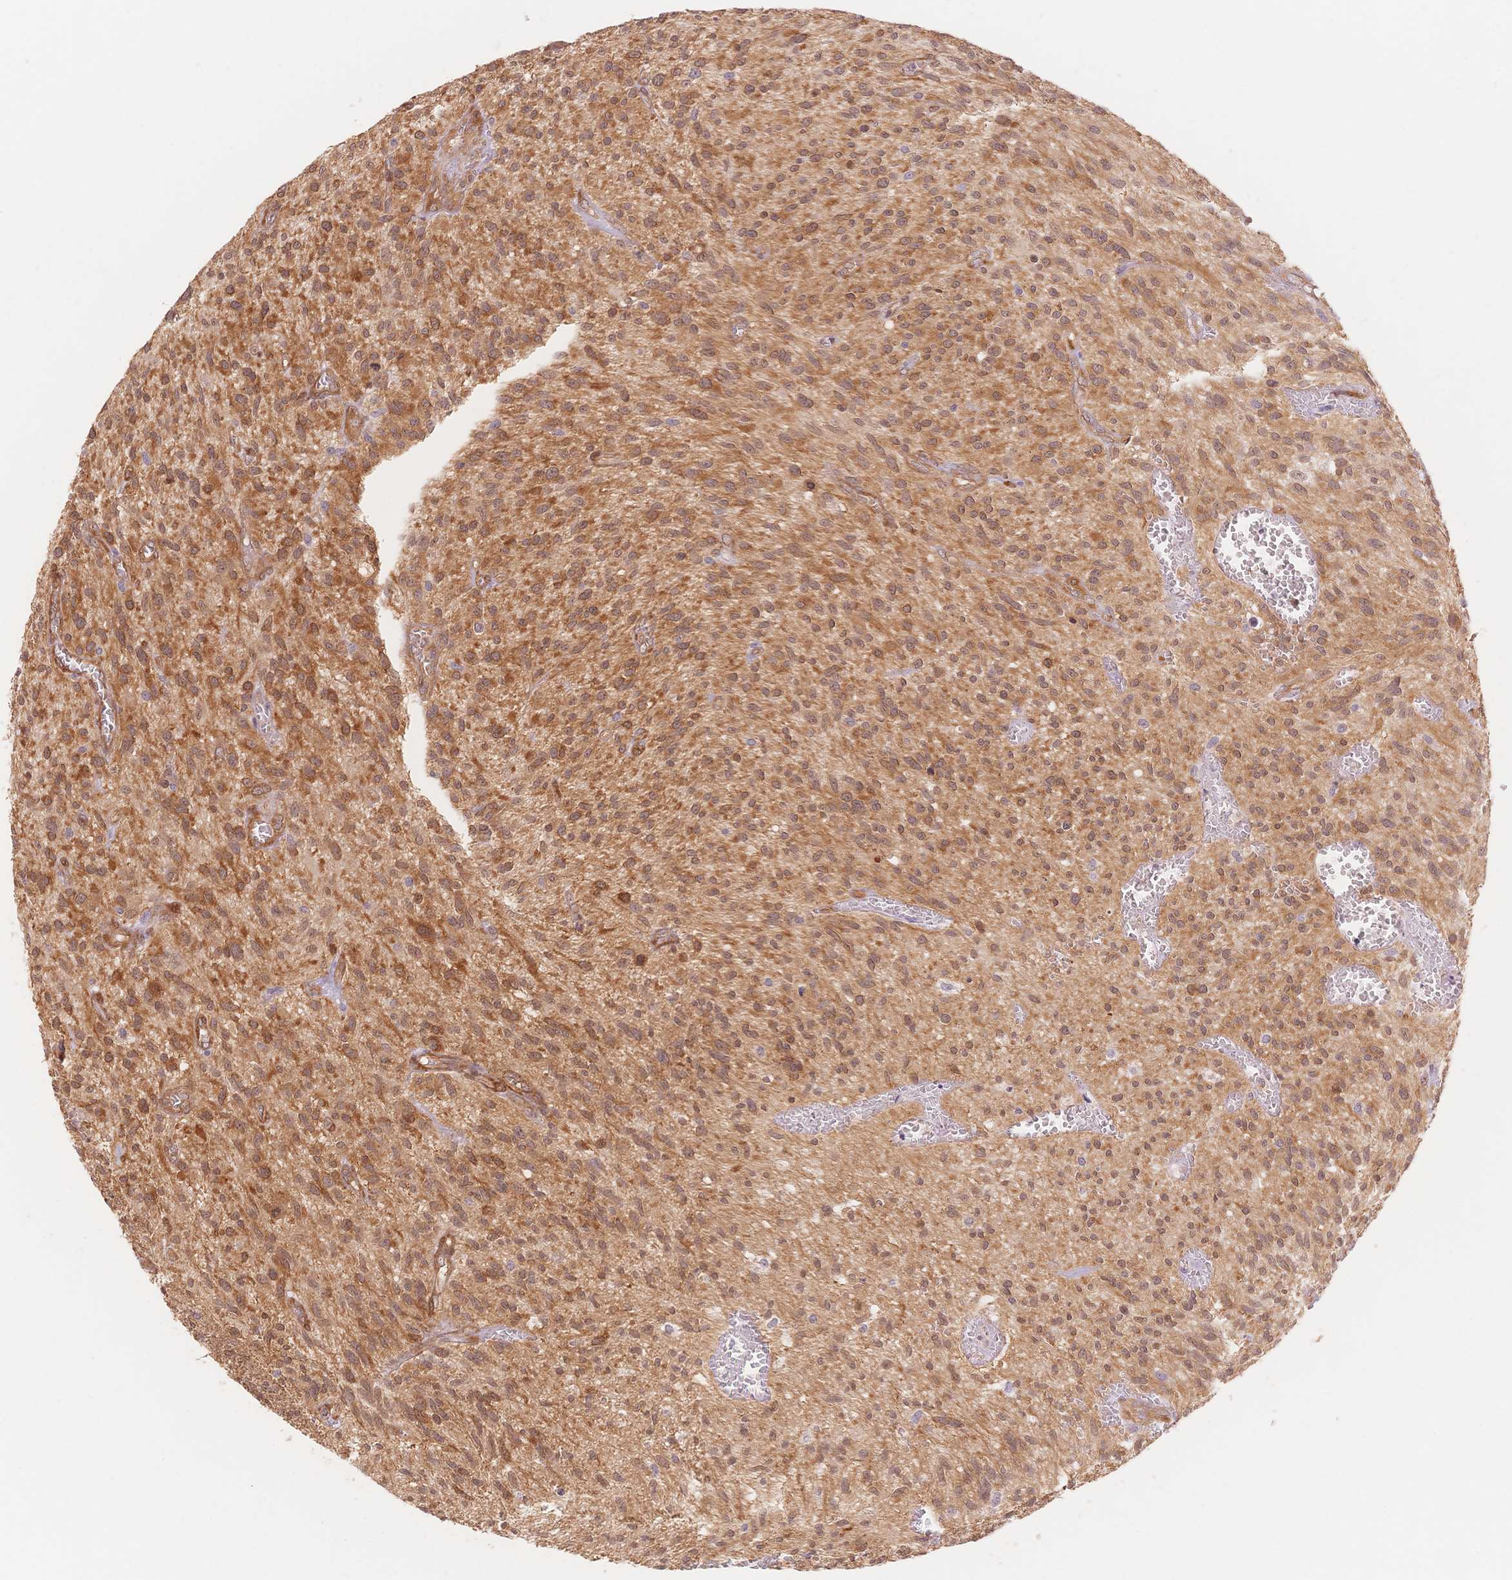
{"staining": {"intensity": "moderate", "quantity": "25%-75%", "location": "cytoplasmic/membranous"}, "tissue": "glioma", "cell_type": "Tumor cells", "image_type": "cancer", "snomed": [{"axis": "morphology", "description": "Glioma, malignant, High grade"}, {"axis": "topography", "description": "Brain"}], "caption": "The immunohistochemical stain shows moderate cytoplasmic/membranous positivity in tumor cells of glioma tissue. The staining was performed using DAB (3,3'-diaminobenzidine), with brown indicating positive protein expression. Nuclei are stained blue with hematoxylin.", "gene": "STK39", "patient": {"sex": "male", "age": 75}}